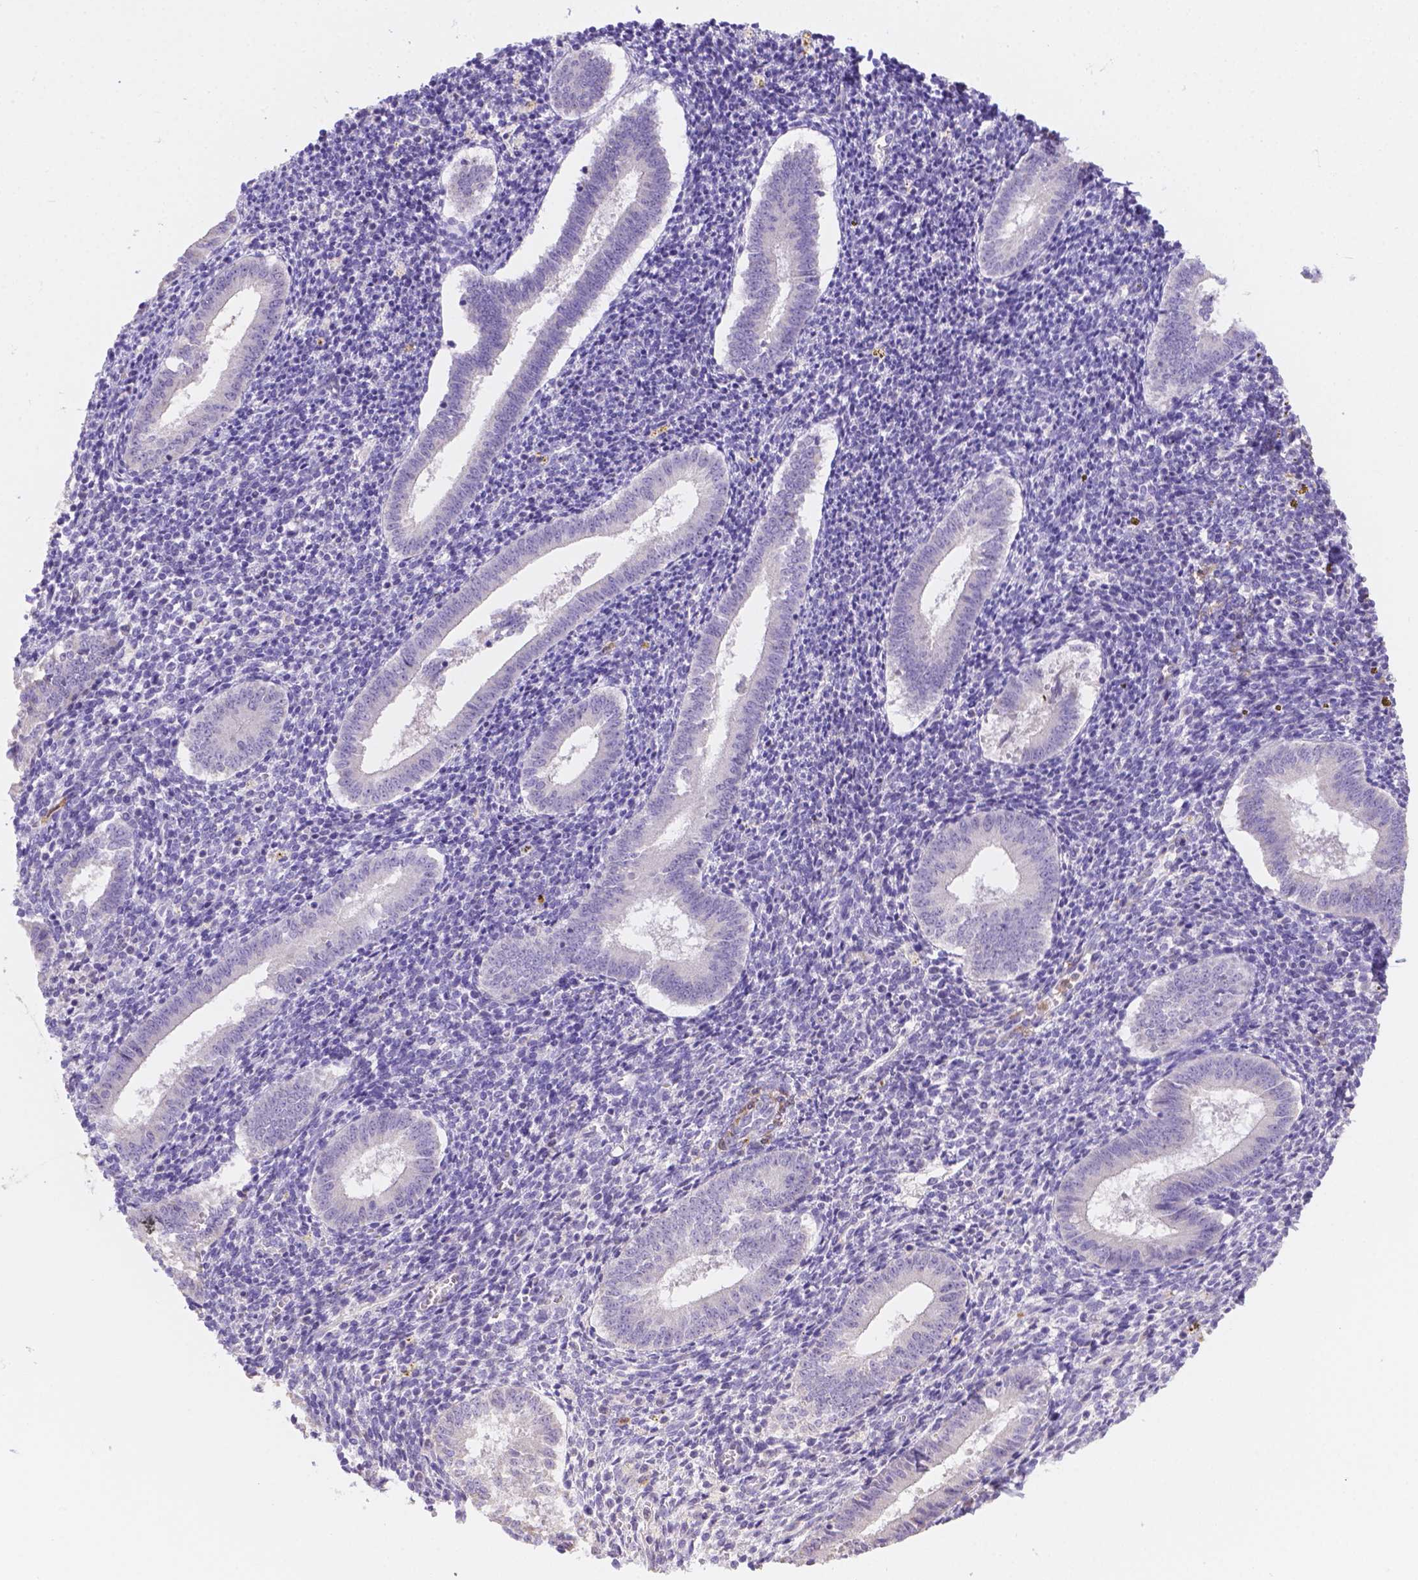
{"staining": {"intensity": "negative", "quantity": "none", "location": "none"}, "tissue": "endometrium", "cell_type": "Cells in endometrial stroma", "image_type": "normal", "snomed": [{"axis": "morphology", "description": "Normal tissue, NOS"}, {"axis": "topography", "description": "Endometrium"}], "caption": "A high-resolution histopathology image shows immunohistochemistry (IHC) staining of benign endometrium, which shows no significant expression in cells in endometrial stroma. (DAB immunohistochemistry with hematoxylin counter stain).", "gene": "NXPE2", "patient": {"sex": "female", "age": 25}}